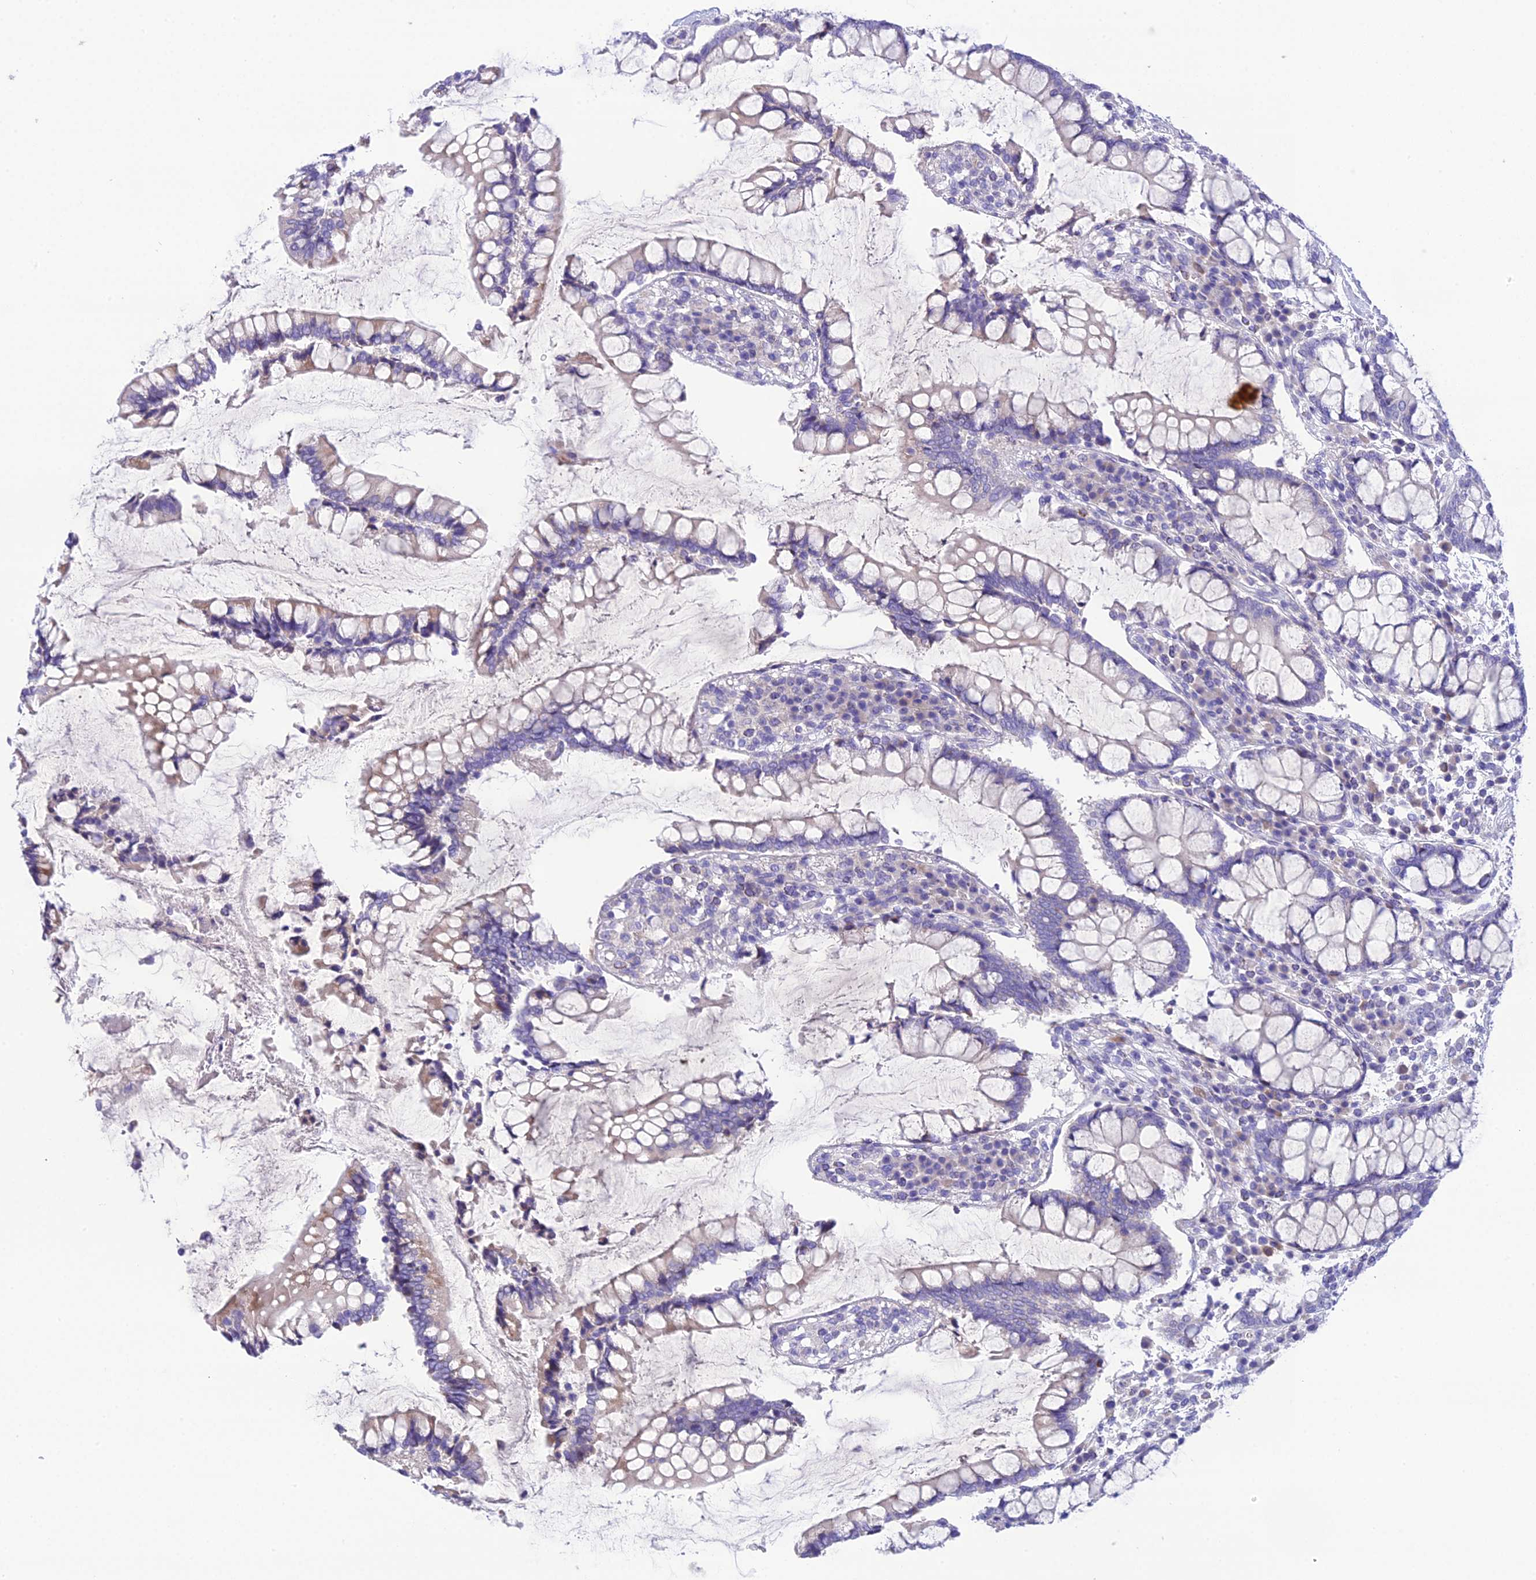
{"staining": {"intensity": "negative", "quantity": "none", "location": "none"}, "tissue": "colon", "cell_type": "Endothelial cells", "image_type": "normal", "snomed": [{"axis": "morphology", "description": "Normal tissue, NOS"}, {"axis": "topography", "description": "Colon"}], "caption": "Protein analysis of unremarkable colon exhibits no significant staining in endothelial cells.", "gene": "KIAA0408", "patient": {"sex": "female", "age": 79}}